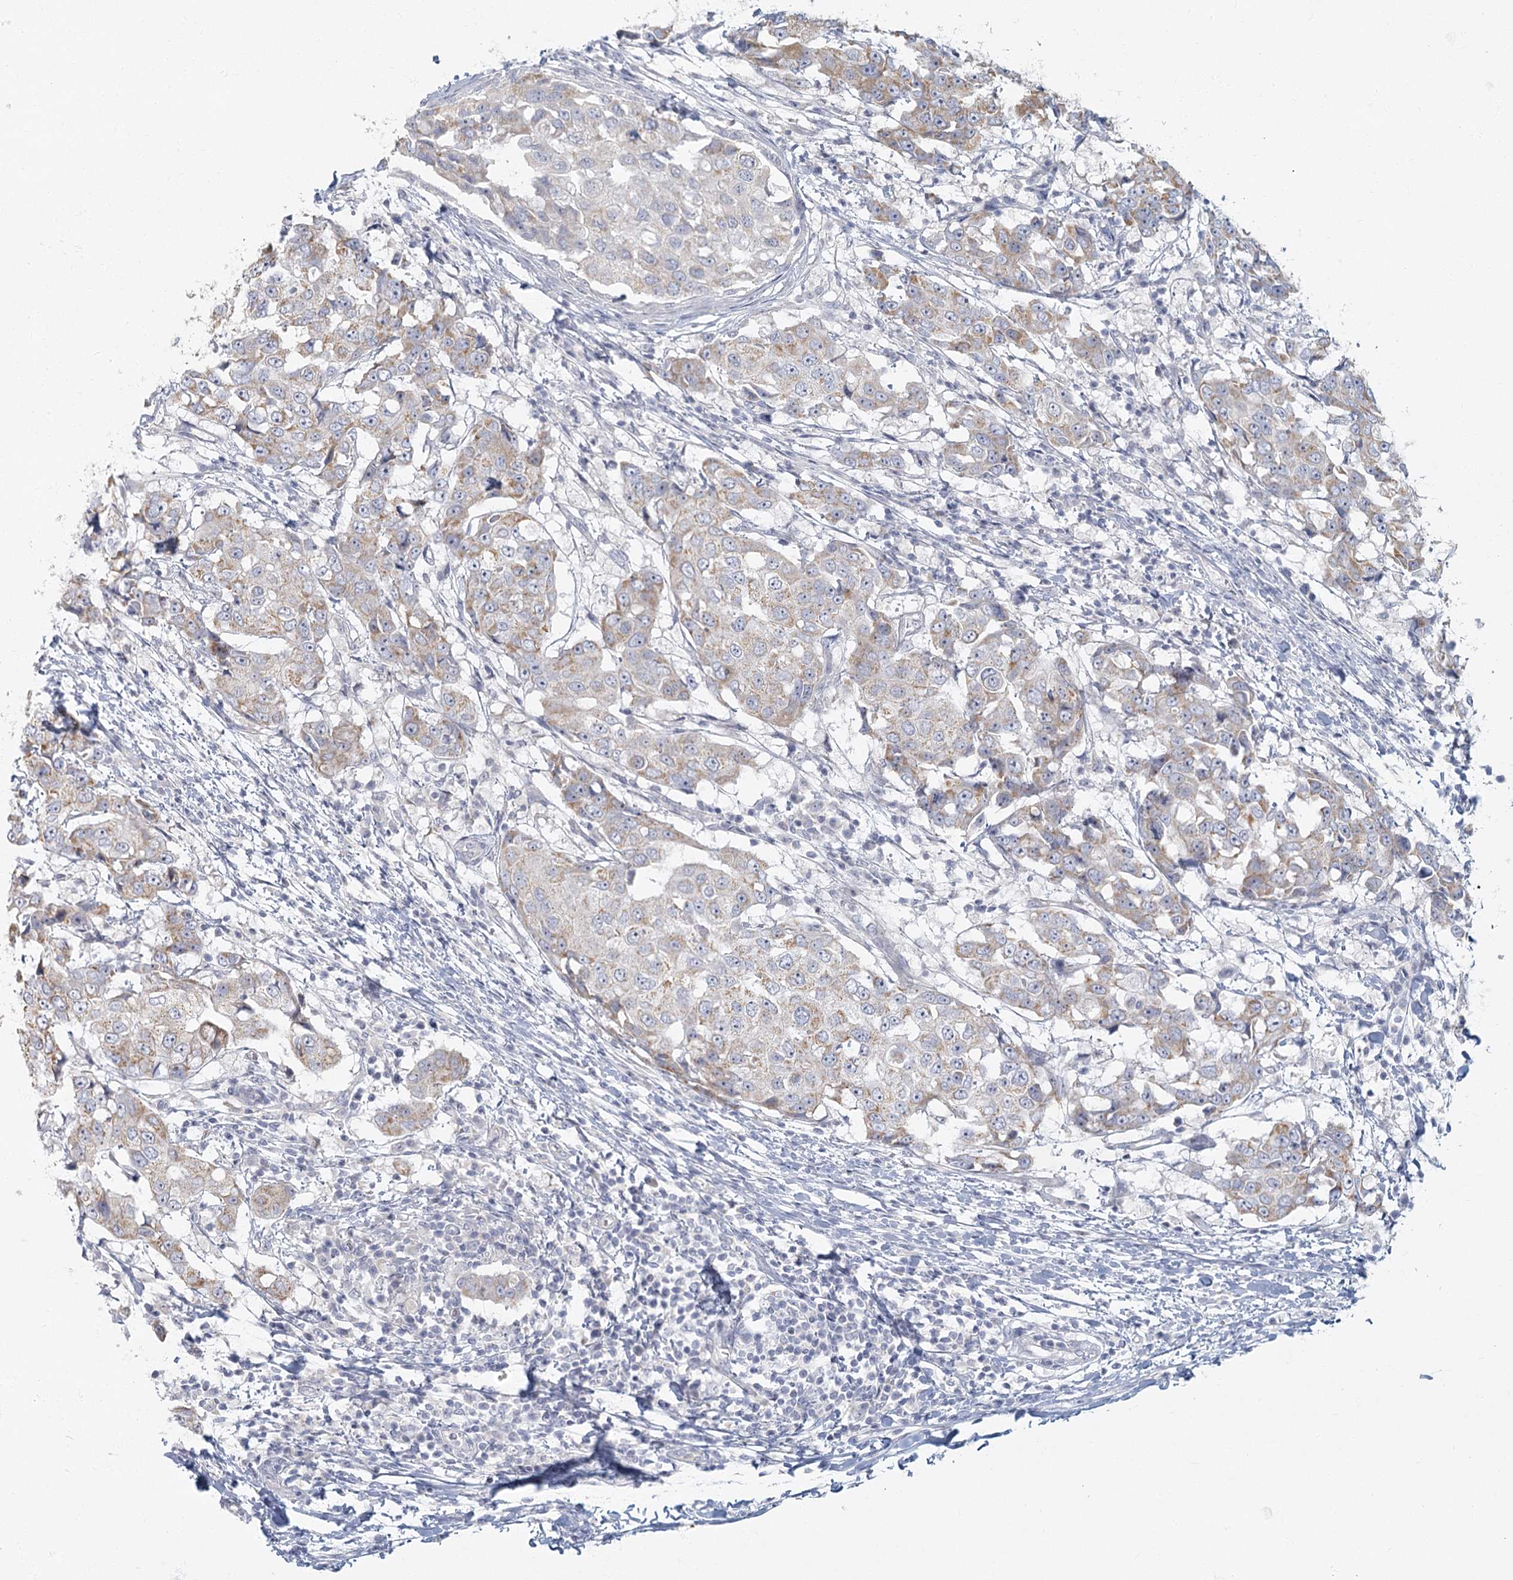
{"staining": {"intensity": "weak", "quantity": "25%-75%", "location": "cytoplasmic/membranous"}, "tissue": "breast cancer", "cell_type": "Tumor cells", "image_type": "cancer", "snomed": [{"axis": "morphology", "description": "Duct carcinoma"}, {"axis": "topography", "description": "Breast"}], "caption": "This micrograph reveals immunohistochemistry (IHC) staining of intraductal carcinoma (breast), with low weak cytoplasmic/membranous positivity in about 25%-75% of tumor cells.", "gene": "FAM110C", "patient": {"sex": "female", "age": 27}}